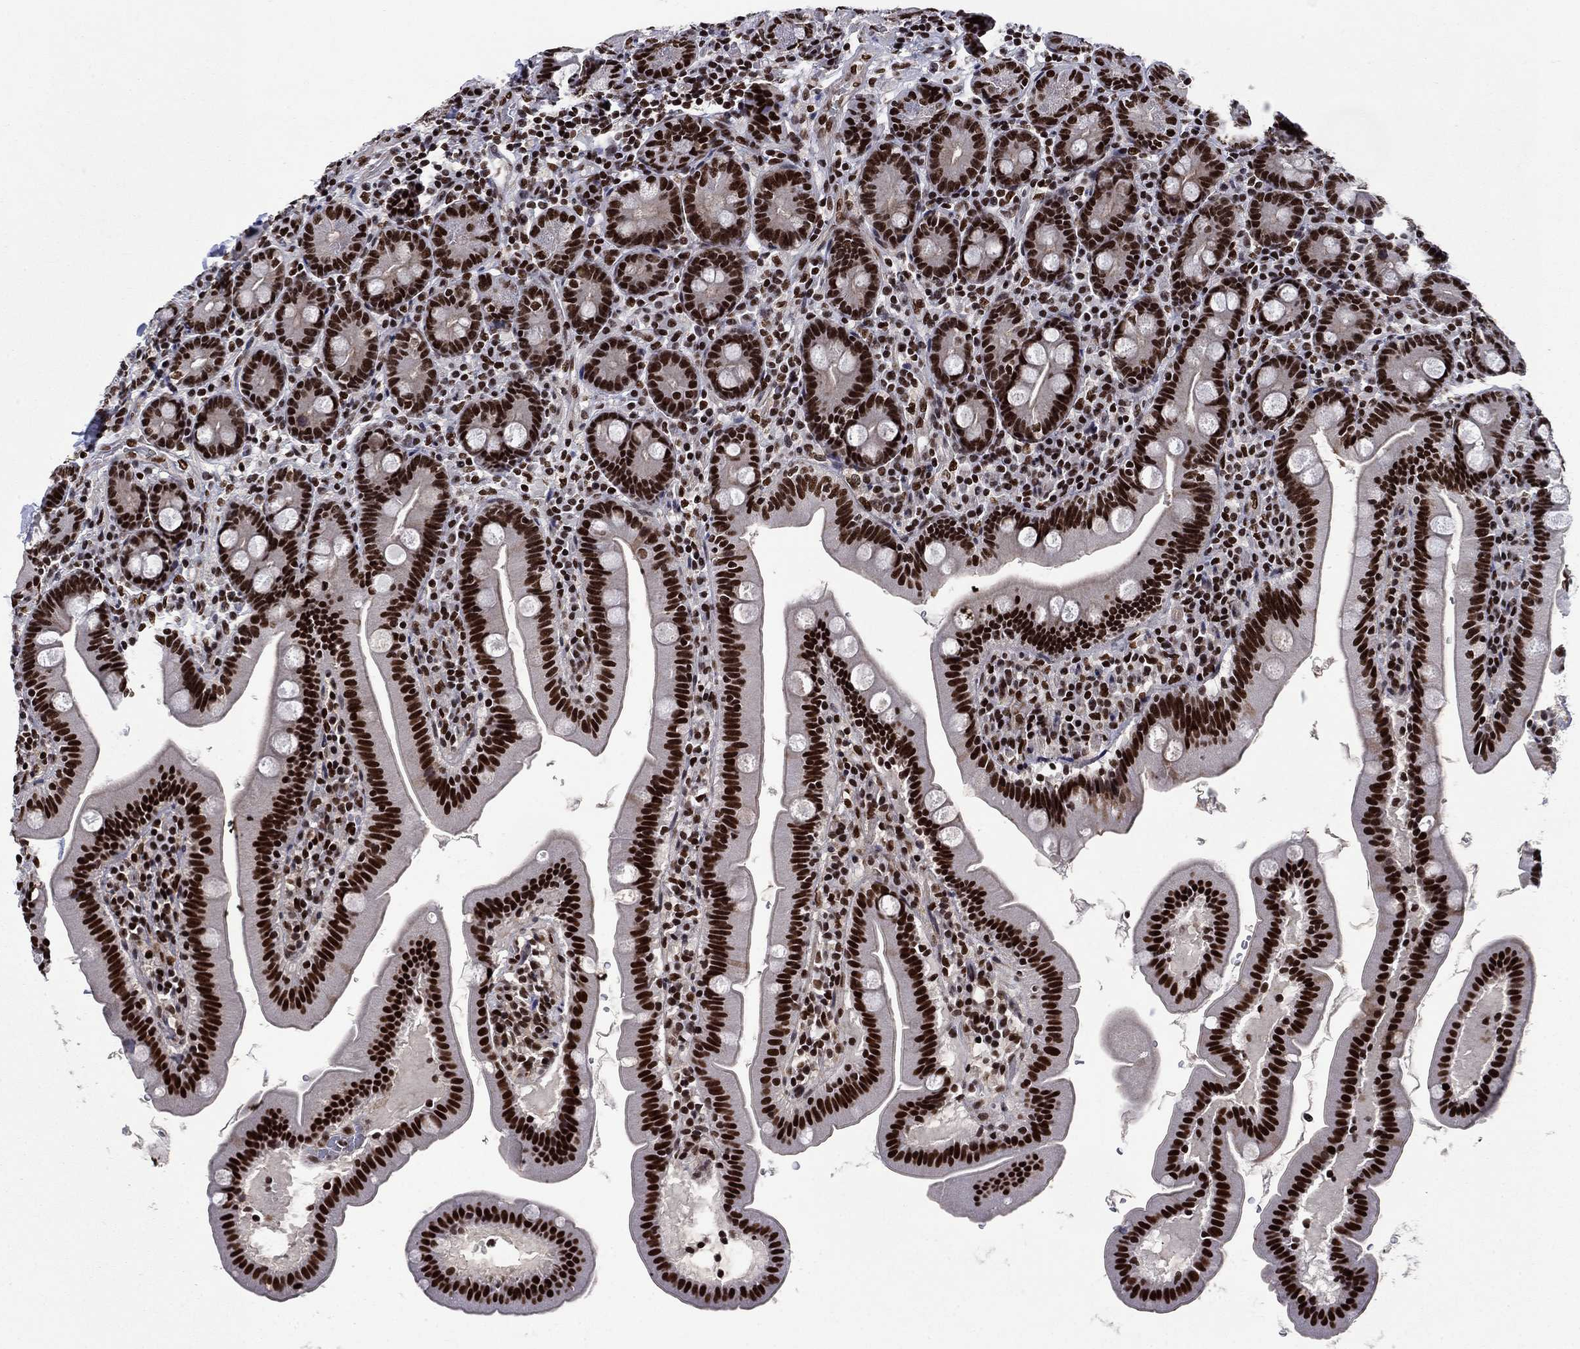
{"staining": {"intensity": "strong", "quantity": ">75%", "location": "nuclear"}, "tissue": "duodenum", "cell_type": "Glandular cells", "image_type": "normal", "snomed": [{"axis": "morphology", "description": "Normal tissue, NOS"}, {"axis": "topography", "description": "Duodenum"}], "caption": "Immunohistochemical staining of benign human duodenum demonstrates high levels of strong nuclear staining in approximately >75% of glandular cells.", "gene": "RPRD1B", "patient": {"sex": "female", "age": 67}}